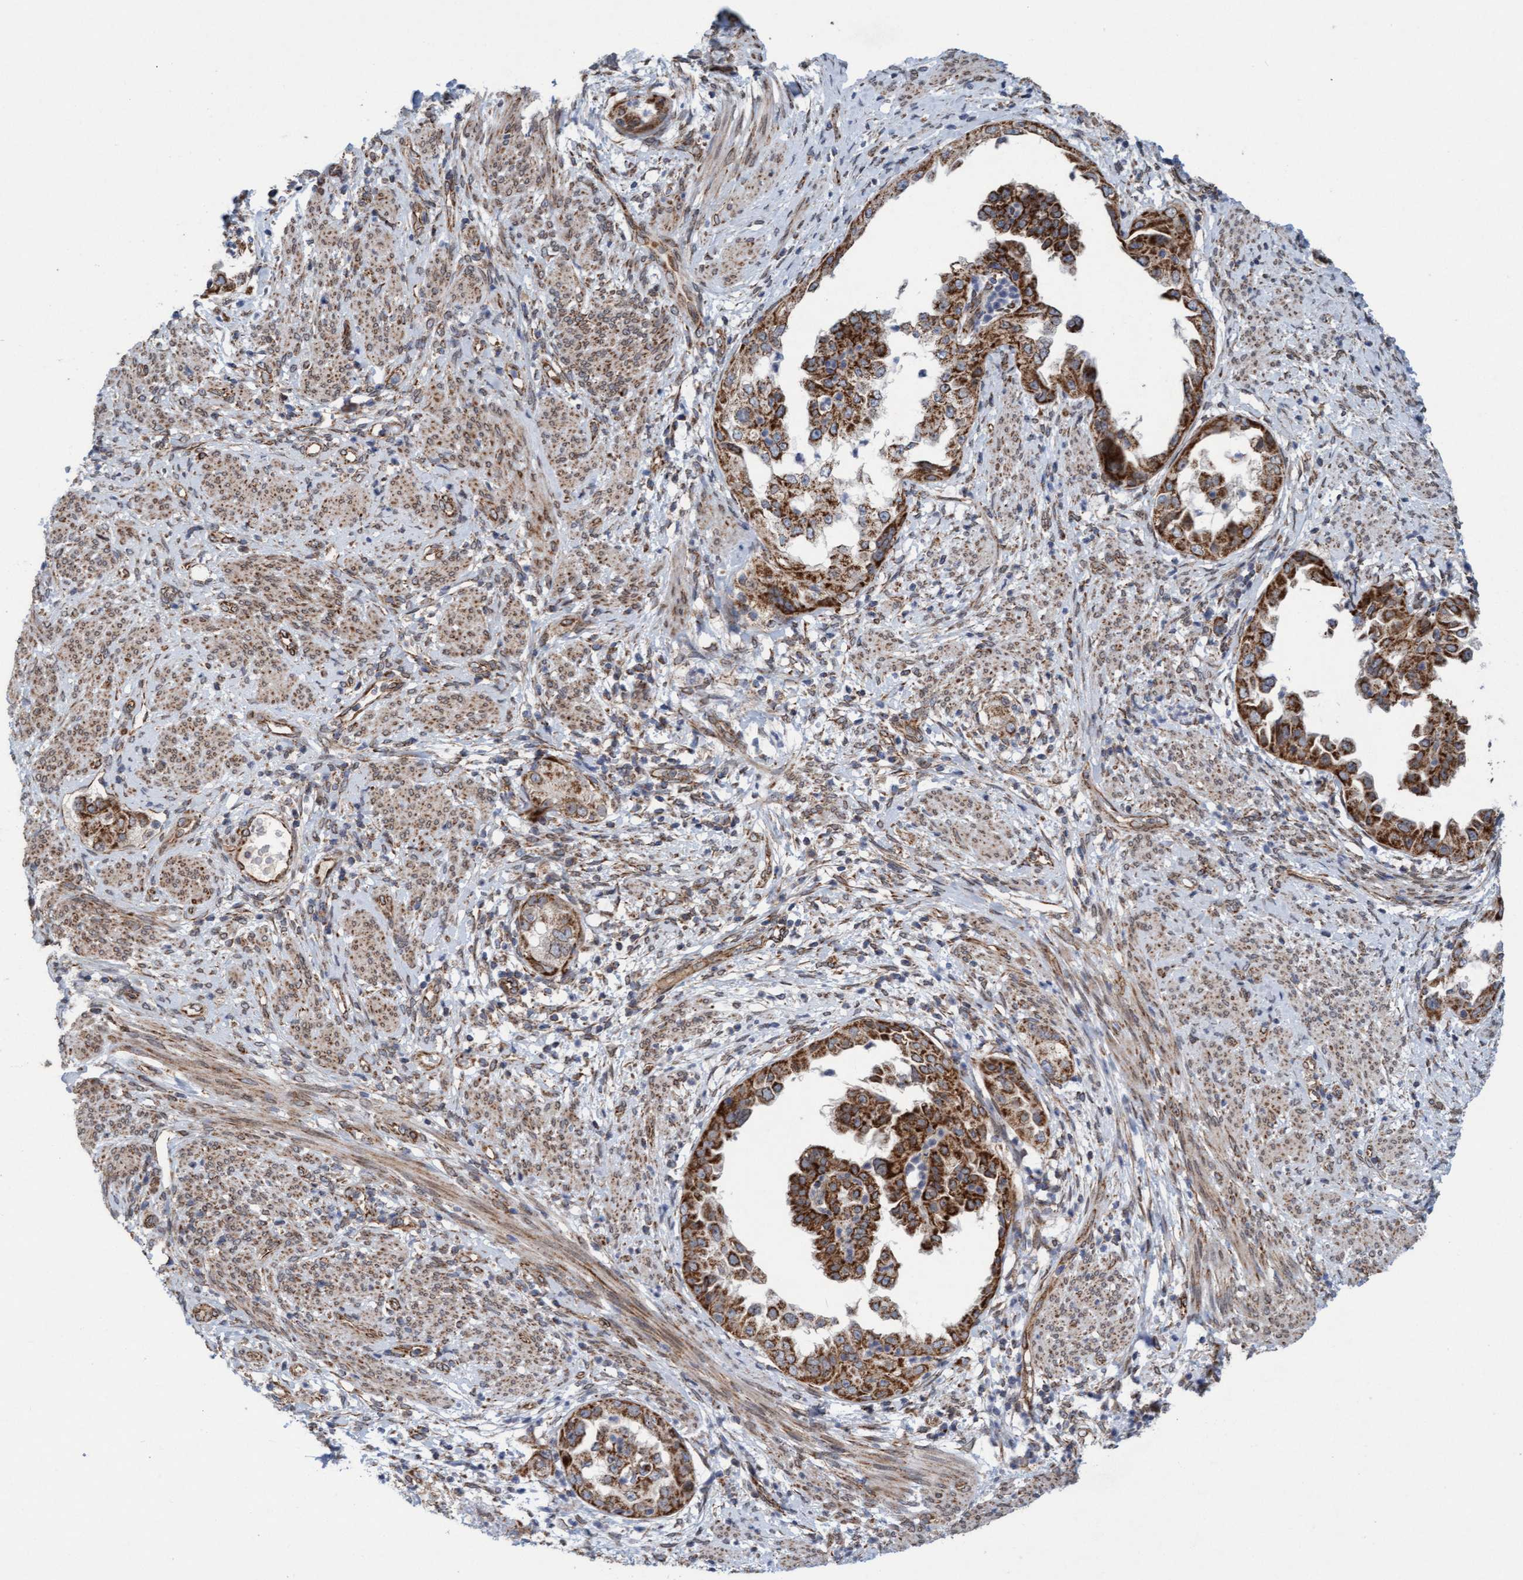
{"staining": {"intensity": "strong", "quantity": ">75%", "location": "cytoplasmic/membranous"}, "tissue": "endometrial cancer", "cell_type": "Tumor cells", "image_type": "cancer", "snomed": [{"axis": "morphology", "description": "Adenocarcinoma, NOS"}, {"axis": "topography", "description": "Endometrium"}], "caption": "Endometrial adenocarcinoma was stained to show a protein in brown. There is high levels of strong cytoplasmic/membranous staining in approximately >75% of tumor cells.", "gene": "MRPS23", "patient": {"sex": "female", "age": 85}}